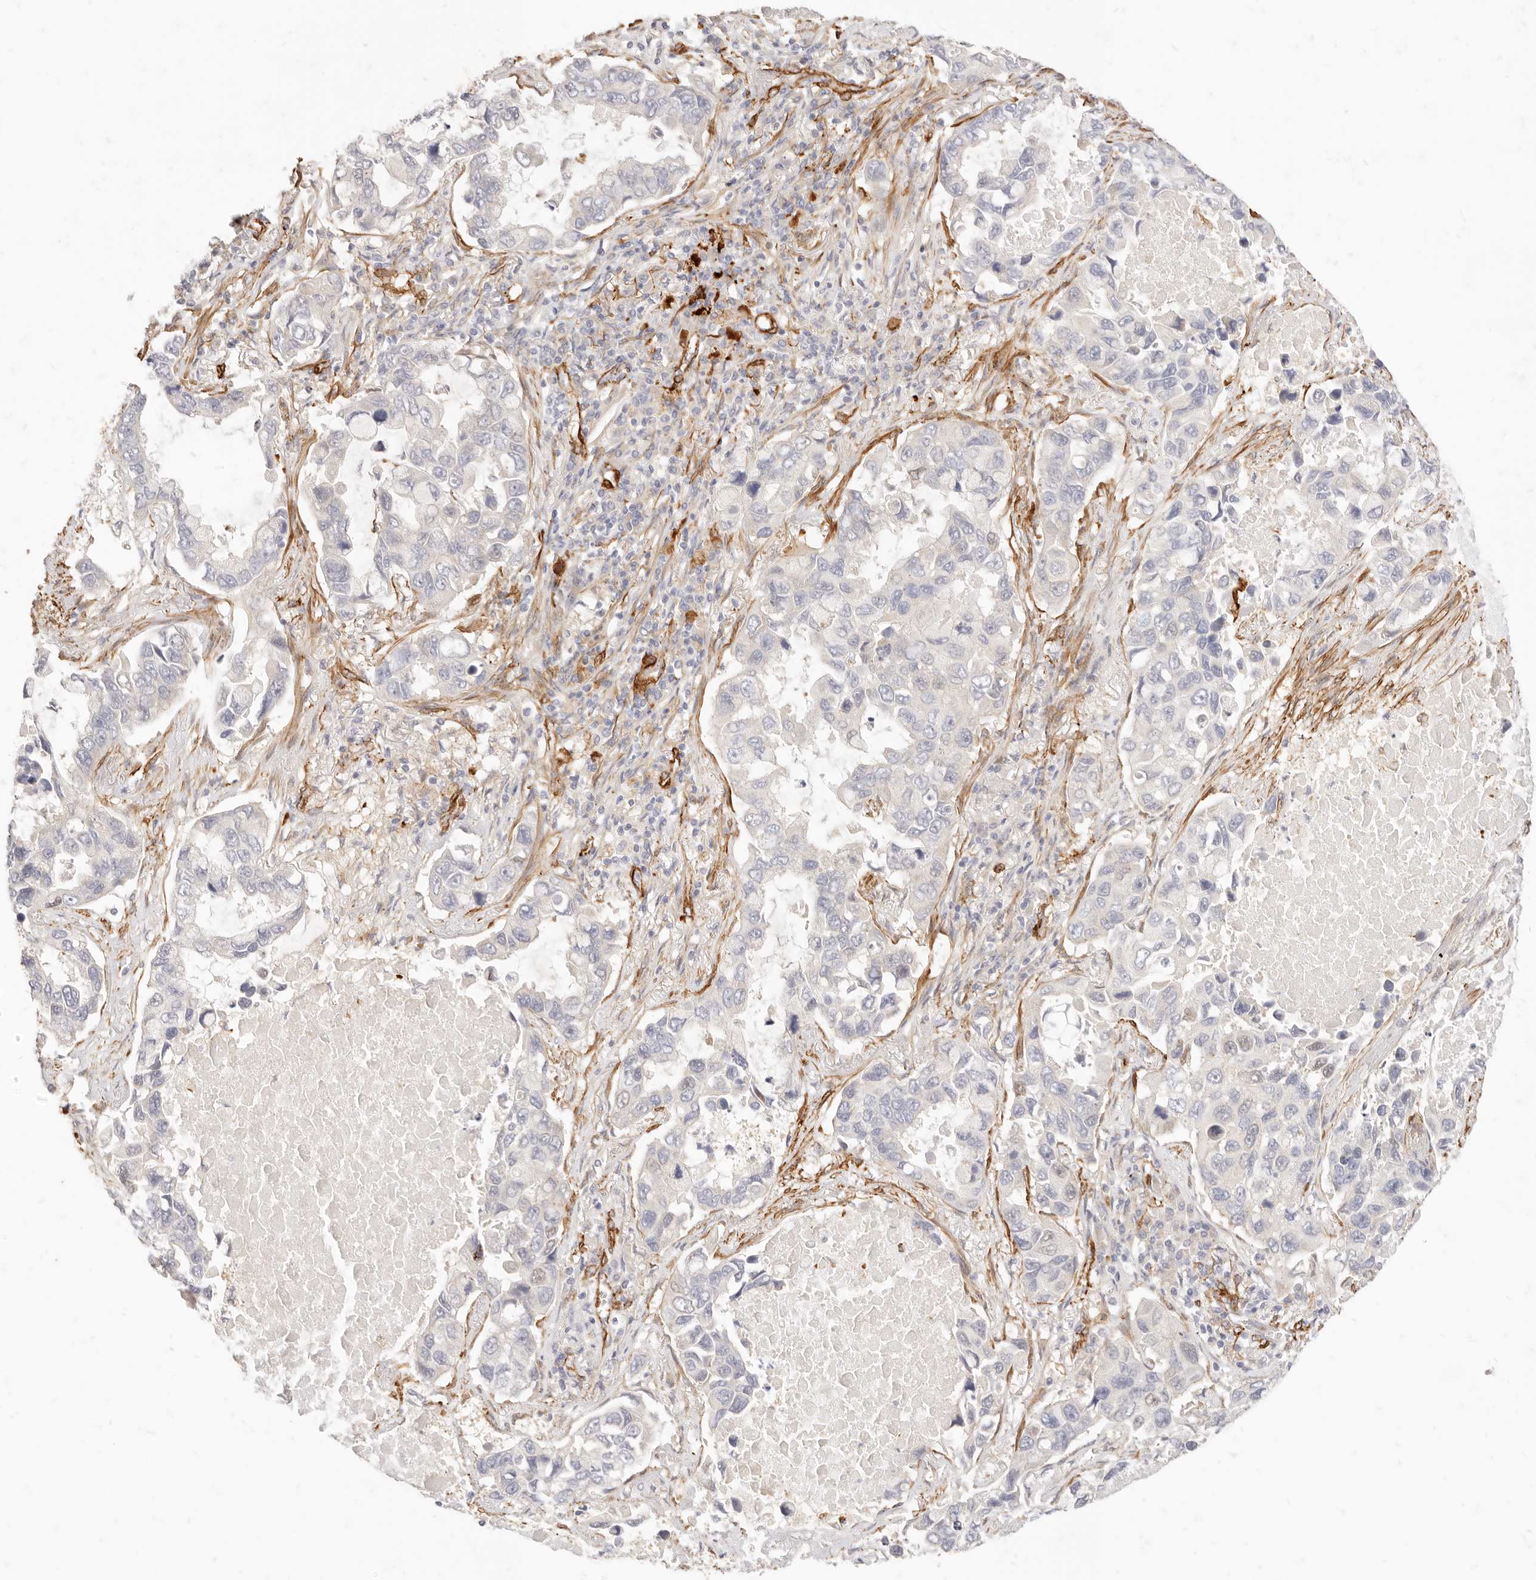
{"staining": {"intensity": "negative", "quantity": "none", "location": "none"}, "tissue": "lung cancer", "cell_type": "Tumor cells", "image_type": "cancer", "snomed": [{"axis": "morphology", "description": "Adenocarcinoma, NOS"}, {"axis": "topography", "description": "Lung"}], "caption": "Immunohistochemistry of human lung adenocarcinoma displays no positivity in tumor cells.", "gene": "TMTC2", "patient": {"sex": "male", "age": 64}}